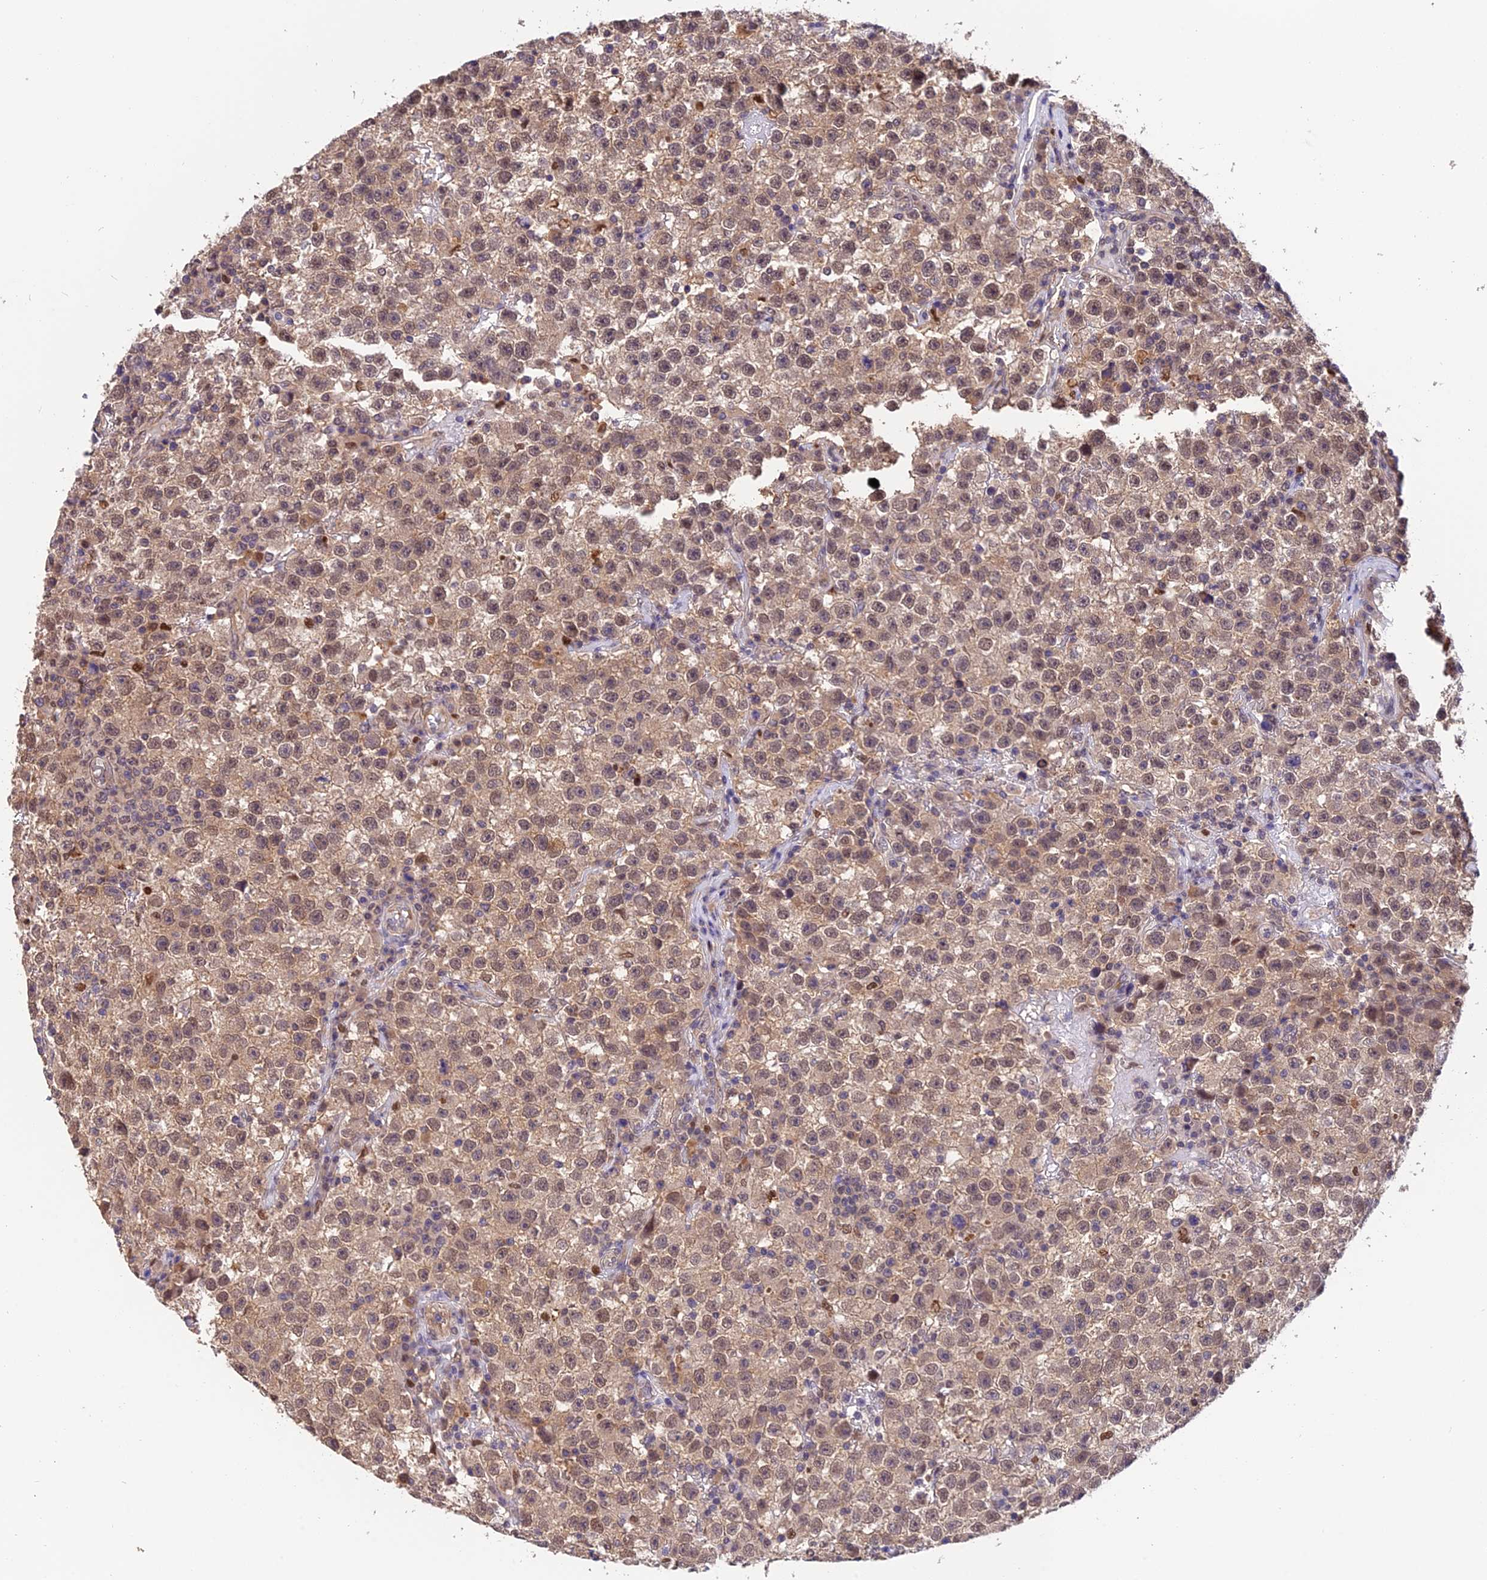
{"staining": {"intensity": "weak", "quantity": "25%-75%", "location": "cytoplasmic/membranous,nuclear"}, "tissue": "testis cancer", "cell_type": "Tumor cells", "image_type": "cancer", "snomed": [{"axis": "morphology", "description": "Seminoma, NOS"}, {"axis": "topography", "description": "Testis"}], "caption": "Protein expression analysis of human testis cancer reveals weak cytoplasmic/membranous and nuclear expression in approximately 25%-75% of tumor cells.", "gene": "PSMB3", "patient": {"sex": "male", "age": 22}}